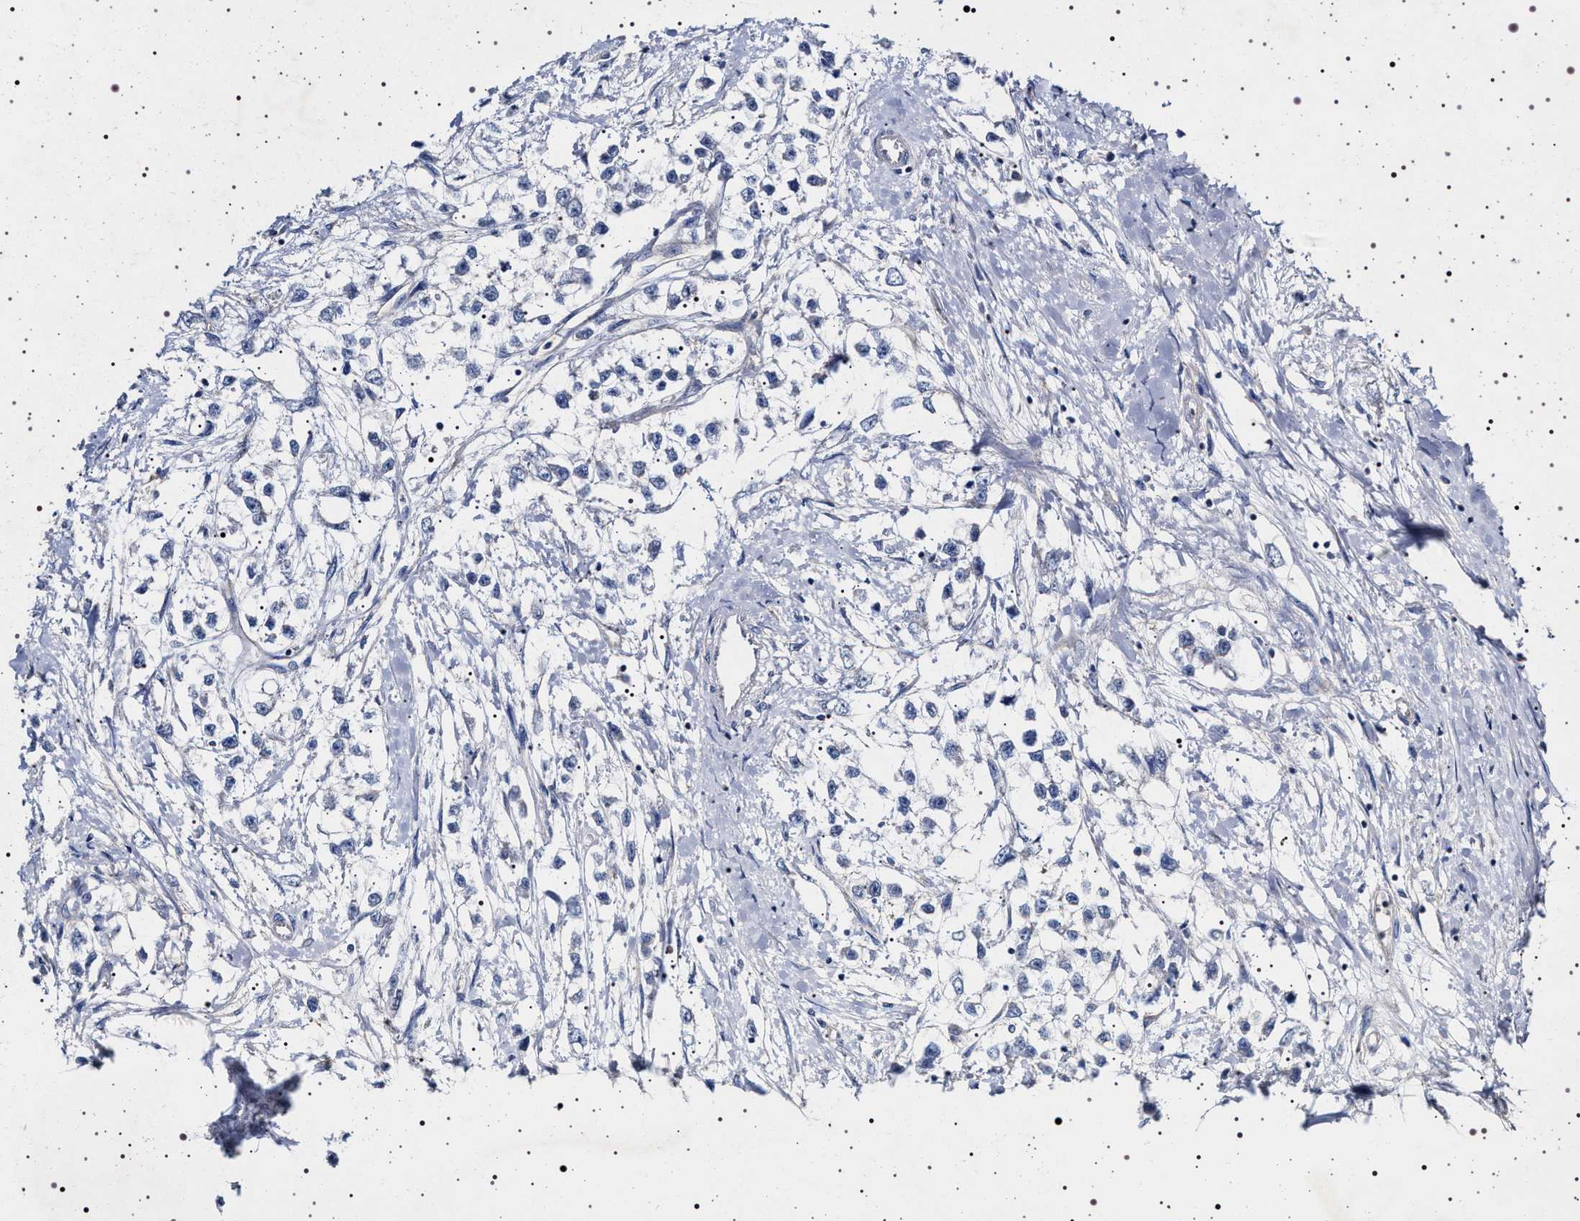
{"staining": {"intensity": "negative", "quantity": "none", "location": "none"}, "tissue": "testis cancer", "cell_type": "Tumor cells", "image_type": "cancer", "snomed": [{"axis": "morphology", "description": "Seminoma, NOS"}, {"axis": "morphology", "description": "Carcinoma, Embryonal, NOS"}, {"axis": "topography", "description": "Testis"}], "caption": "There is no significant positivity in tumor cells of seminoma (testis).", "gene": "NAALADL2", "patient": {"sex": "male", "age": 51}}